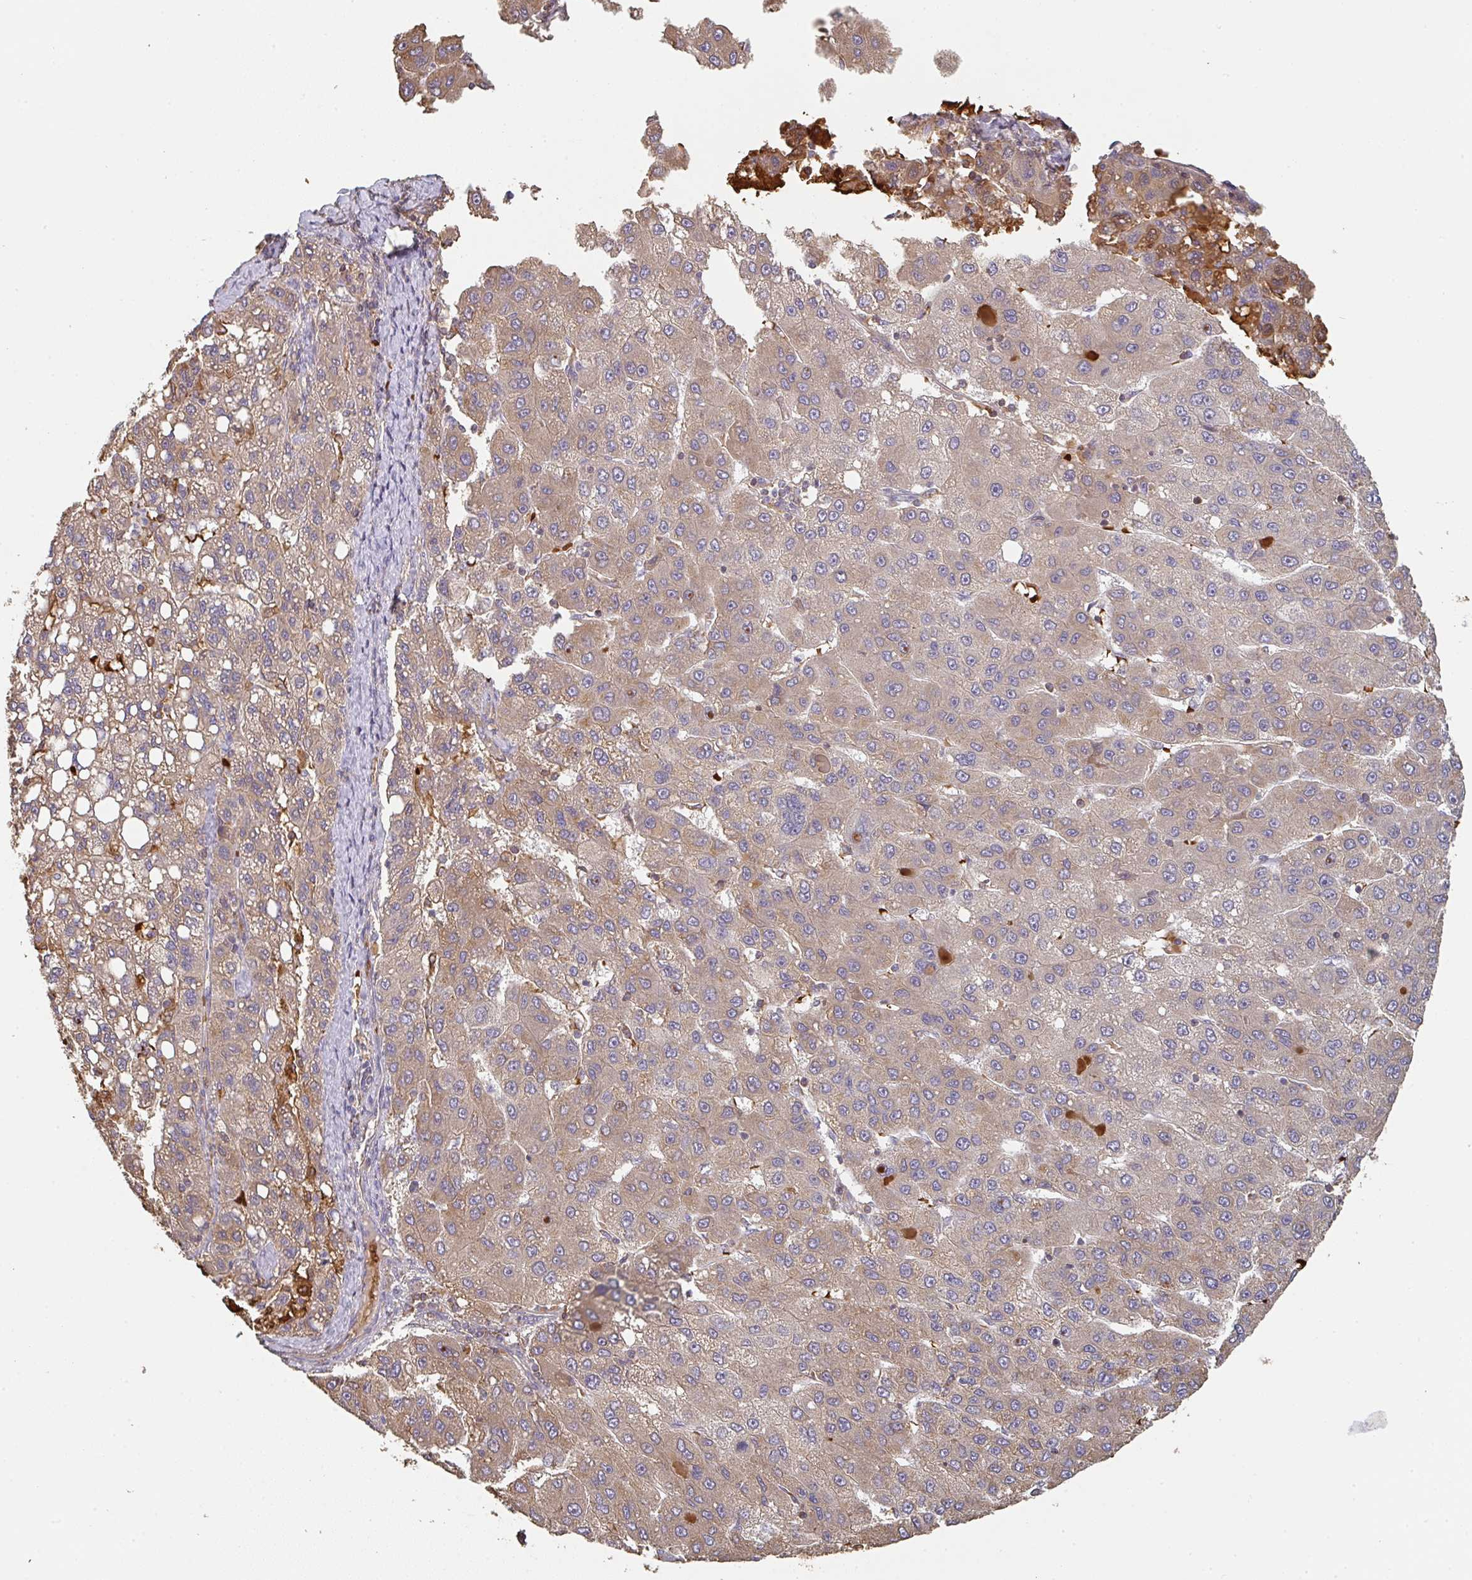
{"staining": {"intensity": "moderate", "quantity": ">75%", "location": "cytoplasmic/membranous"}, "tissue": "liver cancer", "cell_type": "Tumor cells", "image_type": "cancer", "snomed": [{"axis": "morphology", "description": "Carcinoma, Hepatocellular, NOS"}, {"axis": "topography", "description": "Liver"}], "caption": "Brown immunohistochemical staining in human liver cancer reveals moderate cytoplasmic/membranous staining in about >75% of tumor cells.", "gene": "POLG", "patient": {"sex": "female", "age": 82}}